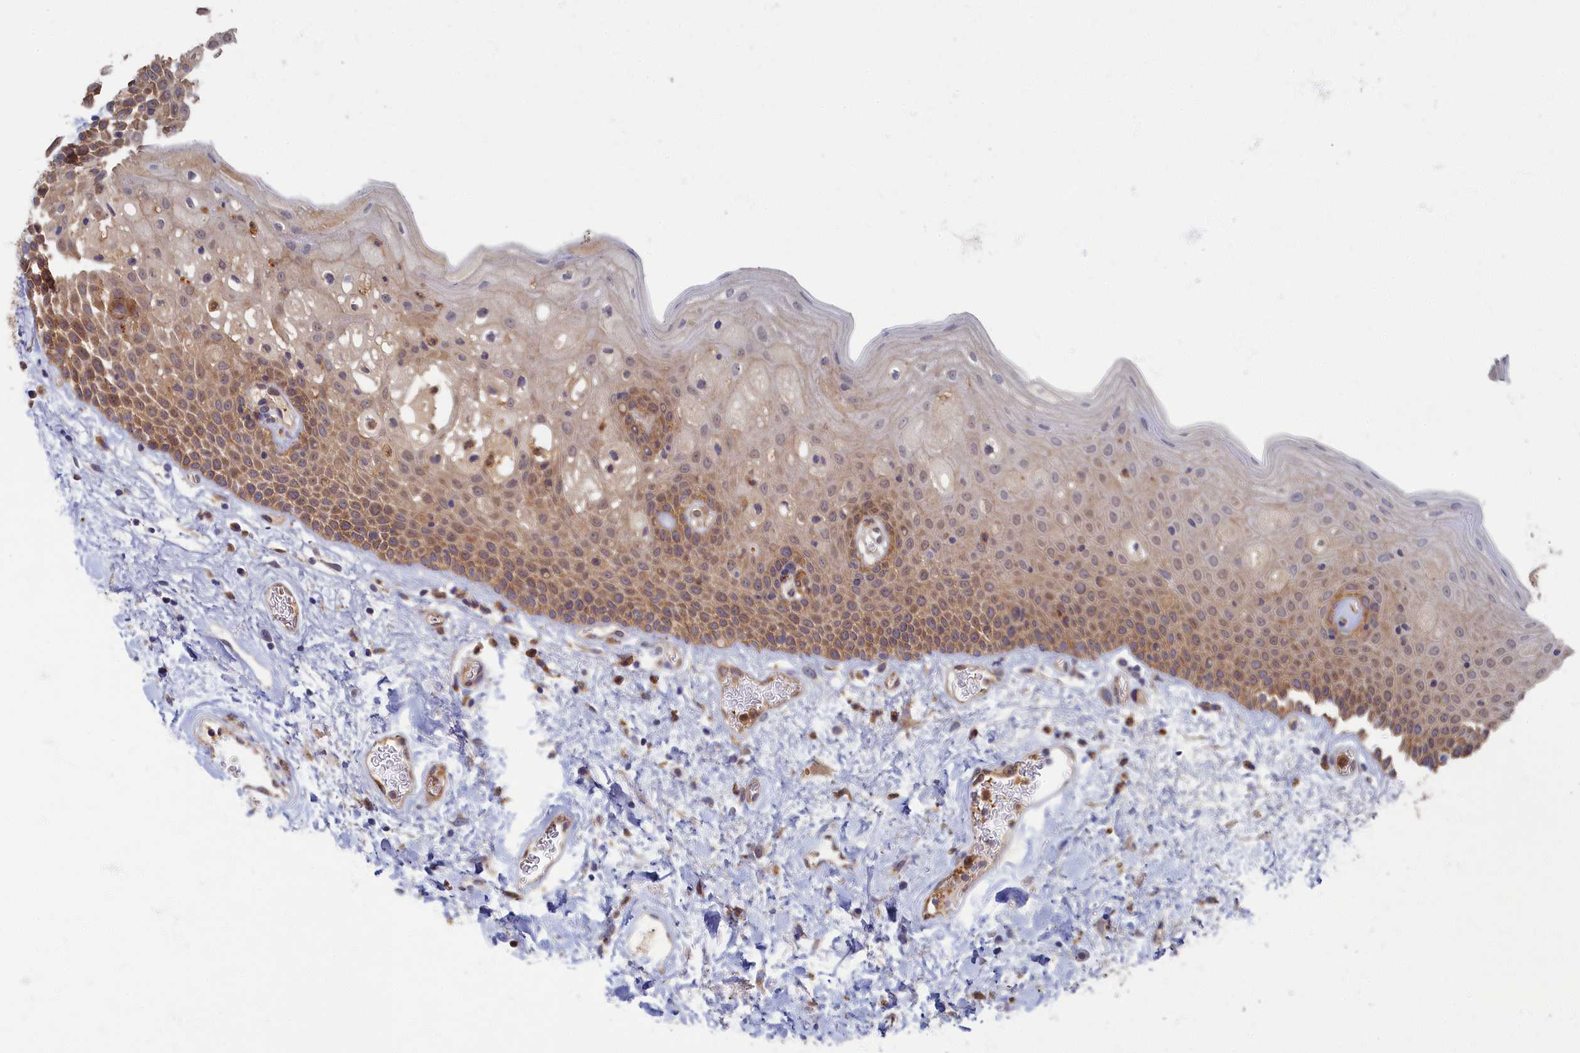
{"staining": {"intensity": "moderate", "quantity": "25%-75%", "location": "cytoplasmic/membranous"}, "tissue": "oral mucosa", "cell_type": "Squamous epithelial cells", "image_type": "normal", "snomed": [{"axis": "morphology", "description": "Normal tissue, NOS"}, {"axis": "topography", "description": "Oral tissue"}], "caption": "Approximately 25%-75% of squamous epithelial cells in unremarkable oral mucosa show moderate cytoplasmic/membranous protein positivity as visualized by brown immunohistochemical staining.", "gene": "PSMG2", "patient": {"sex": "male", "age": 74}}